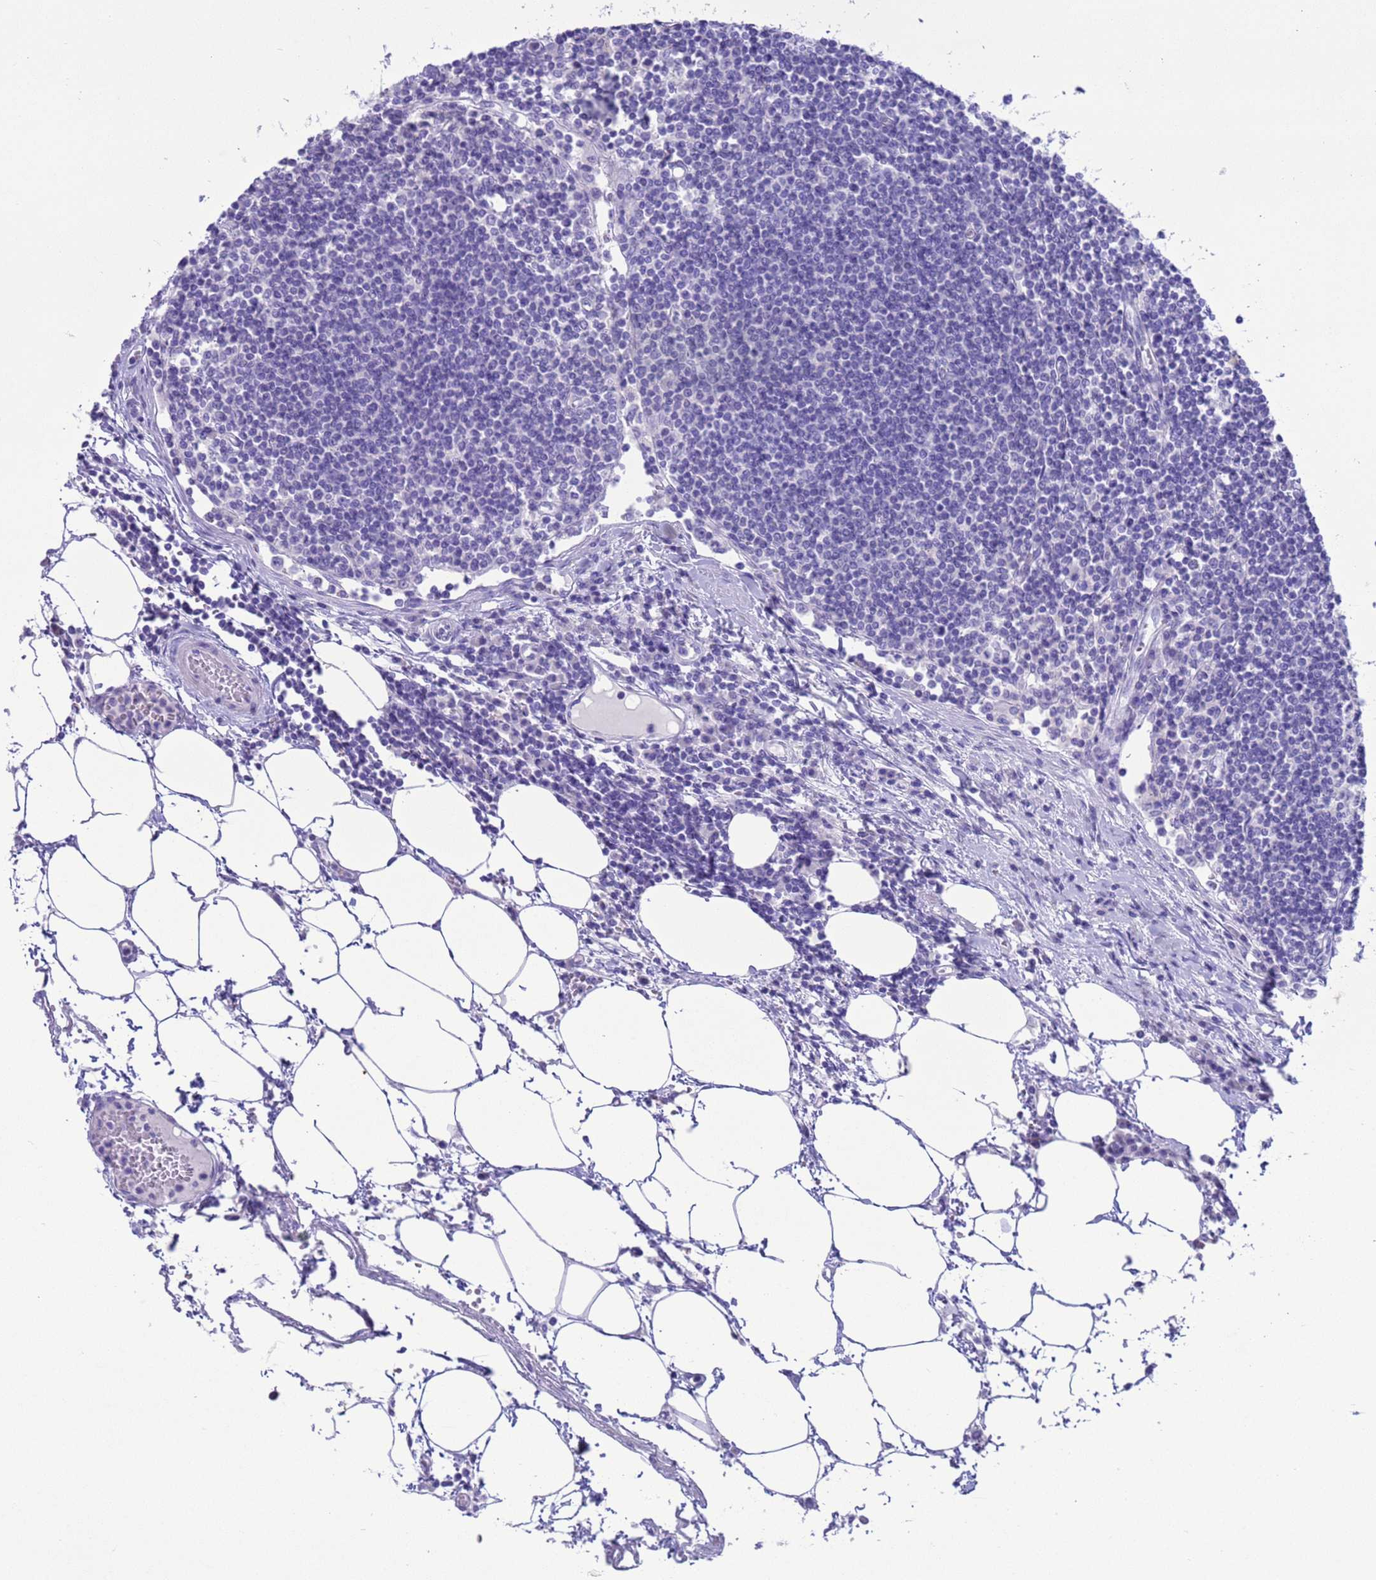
{"staining": {"intensity": "negative", "quantity": "none", "location": "none"}, "tissue": "lymph node", "cell_type": "Non-germinal center cells", "image_type": "normal", "snomed": [{"axis": "morphology", "description": "Adenocarcinoma, NOS"}, {"axis": "topography", "description": "Lymph node"}], "caption": "Non-germinal center cells show no significant protein staining in normal lymph node.", "gene": "GSTM1", "patient": {"sex": "female", "age": 62}}